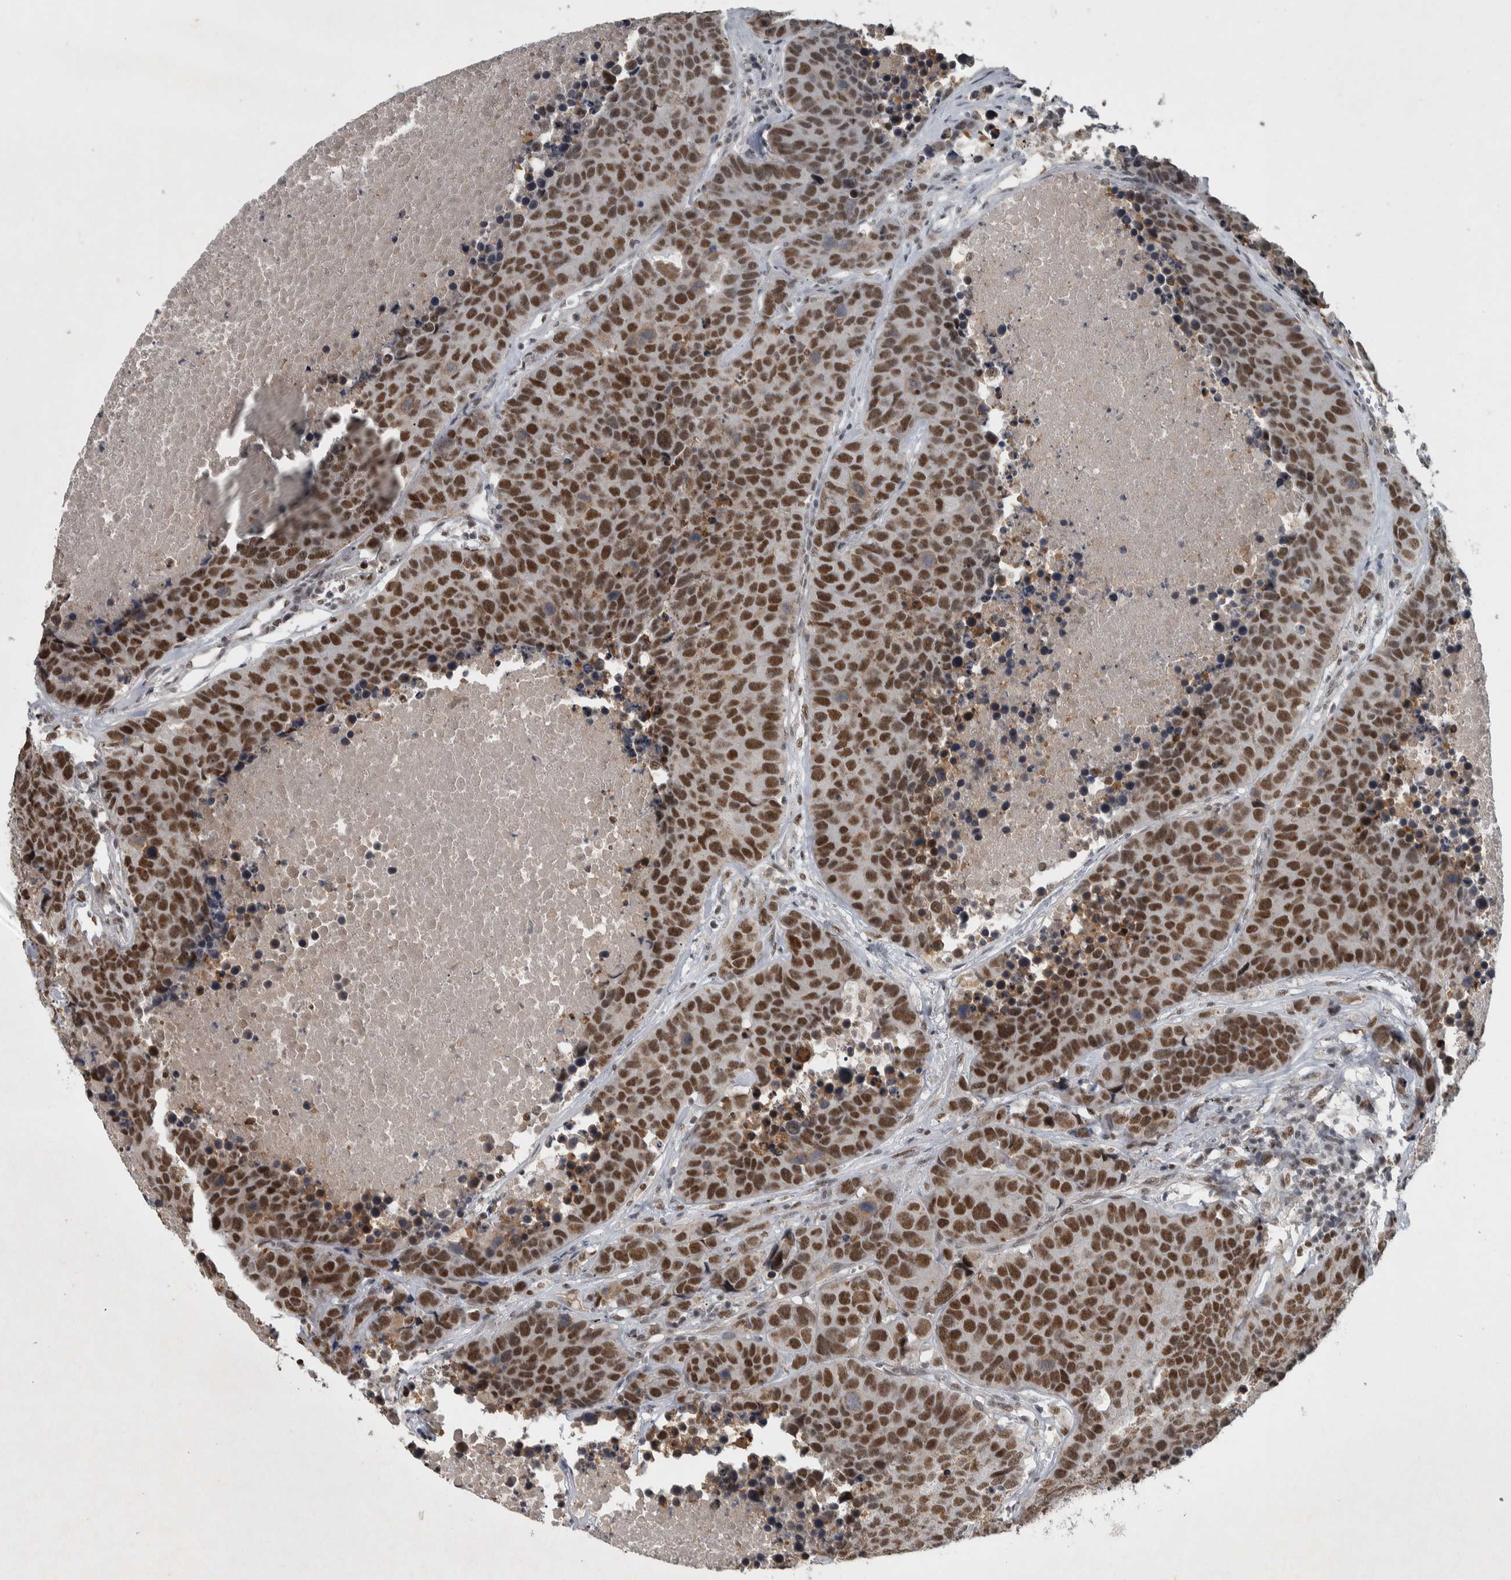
{"staining": {"intensity": "strong", "quantity": ">75%", "location": "nuclear"}, "tissue": "carcinoid", "cell_type": "Tumor cells", "image_type": "cancer", "snomed": [{"axis": "morphology", "description": "Carcinoid, malignant, NOS"}, {"axis": "topography", "description": "Lung"}], "caption": "This micrograph shows IHC staining of carcinoid, with high strong nuclear positivity in approximately >75% of tumor cells.", "gene": "DDX42", "patient": {"sex": "male", "age": 60}}